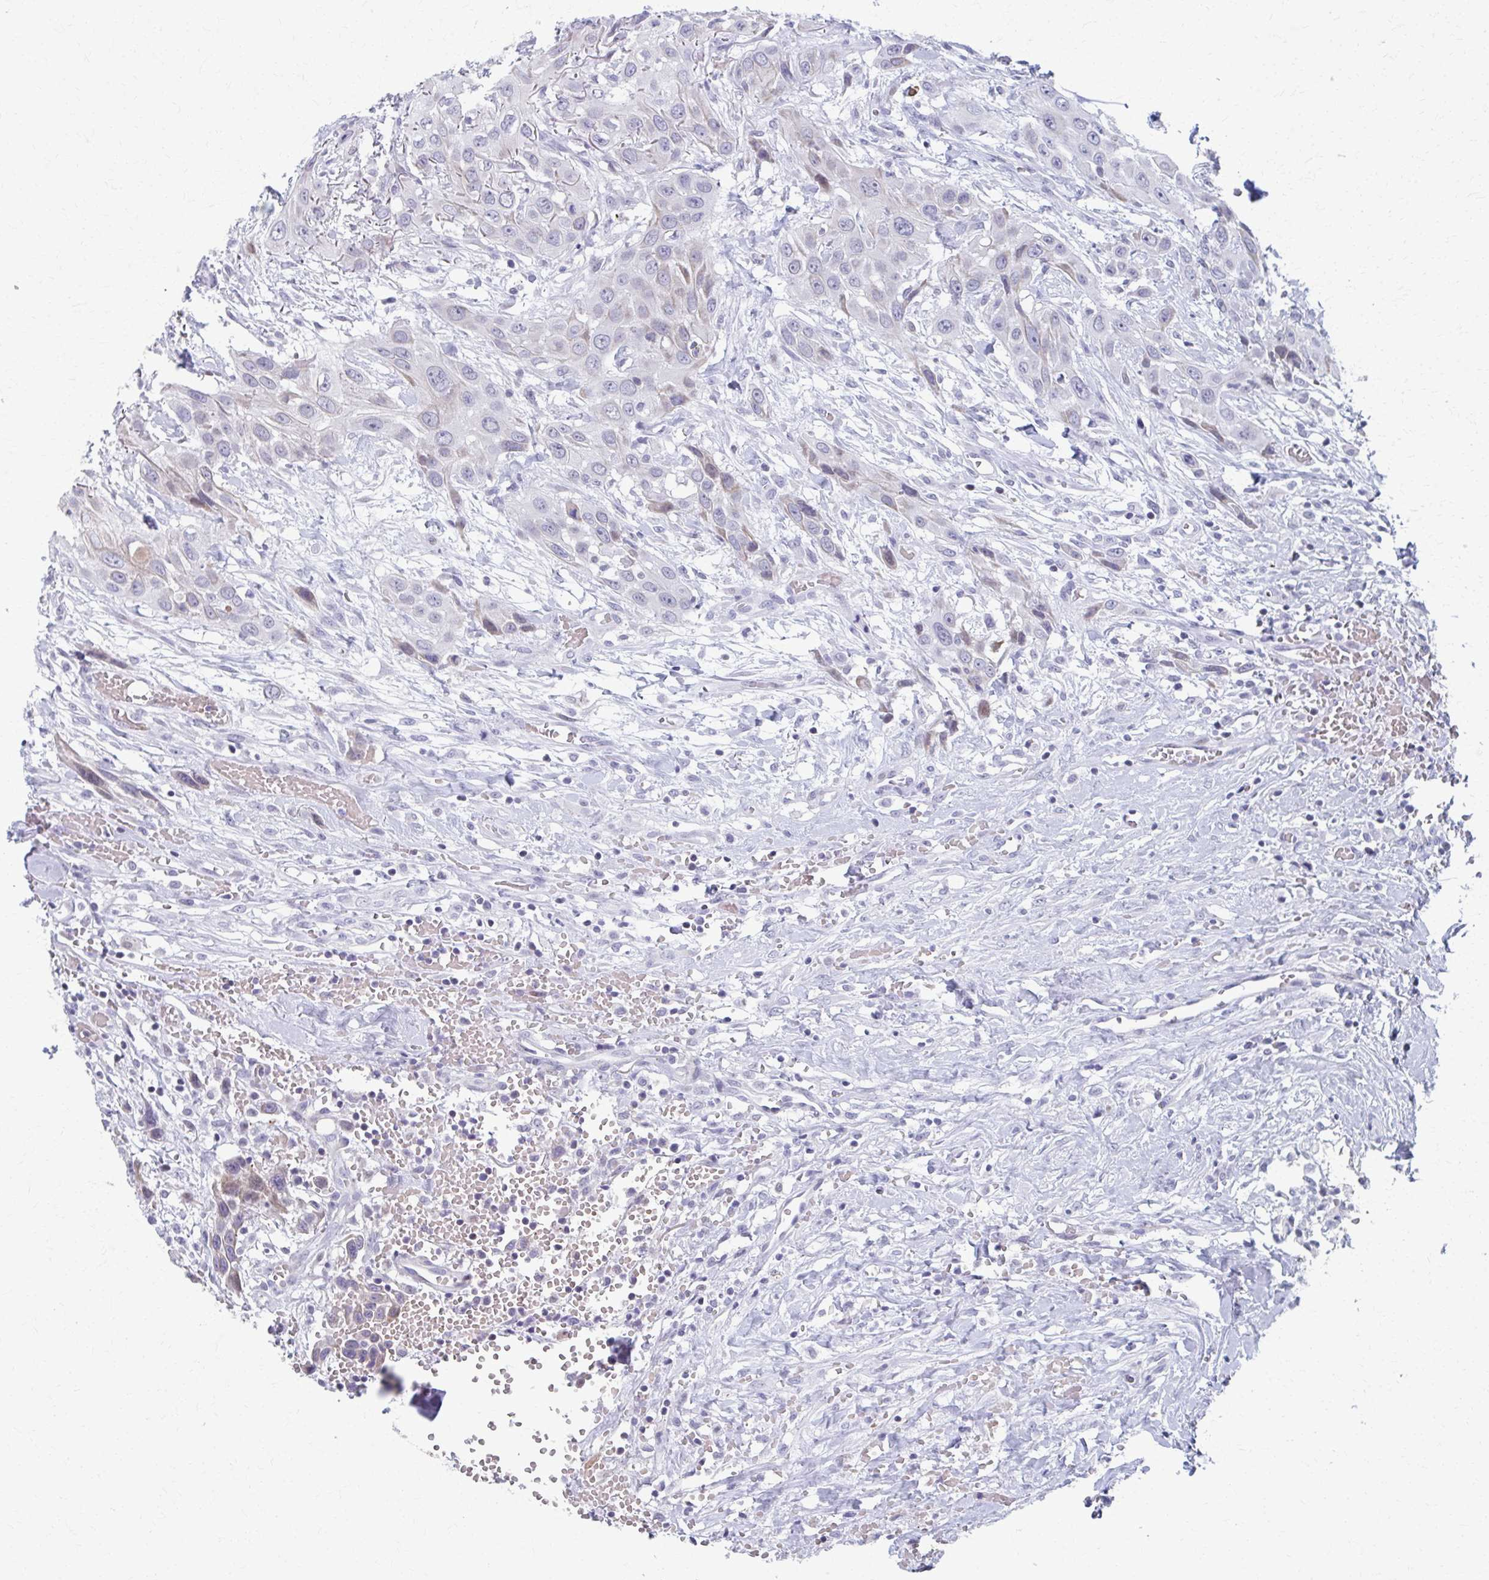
{"staining": {"intensity": "negative", "quantity": "none", "location": "none"}, "tissue": "head and neck cancer", "cell_type": "Tumor cells", "image_type": "cancer", "snomed": [{"axis": "morphology", "description": "Squamous cell carcinoma, NOS"}, {"axis": "topography", "description": "Head-Neck"}], "caption": "An image of human head and neck squamous cell carcinoma is negative for staining in tumor cells.", "gene": "ABHD16B", "patient": {"sex": "male", "age": 81}}